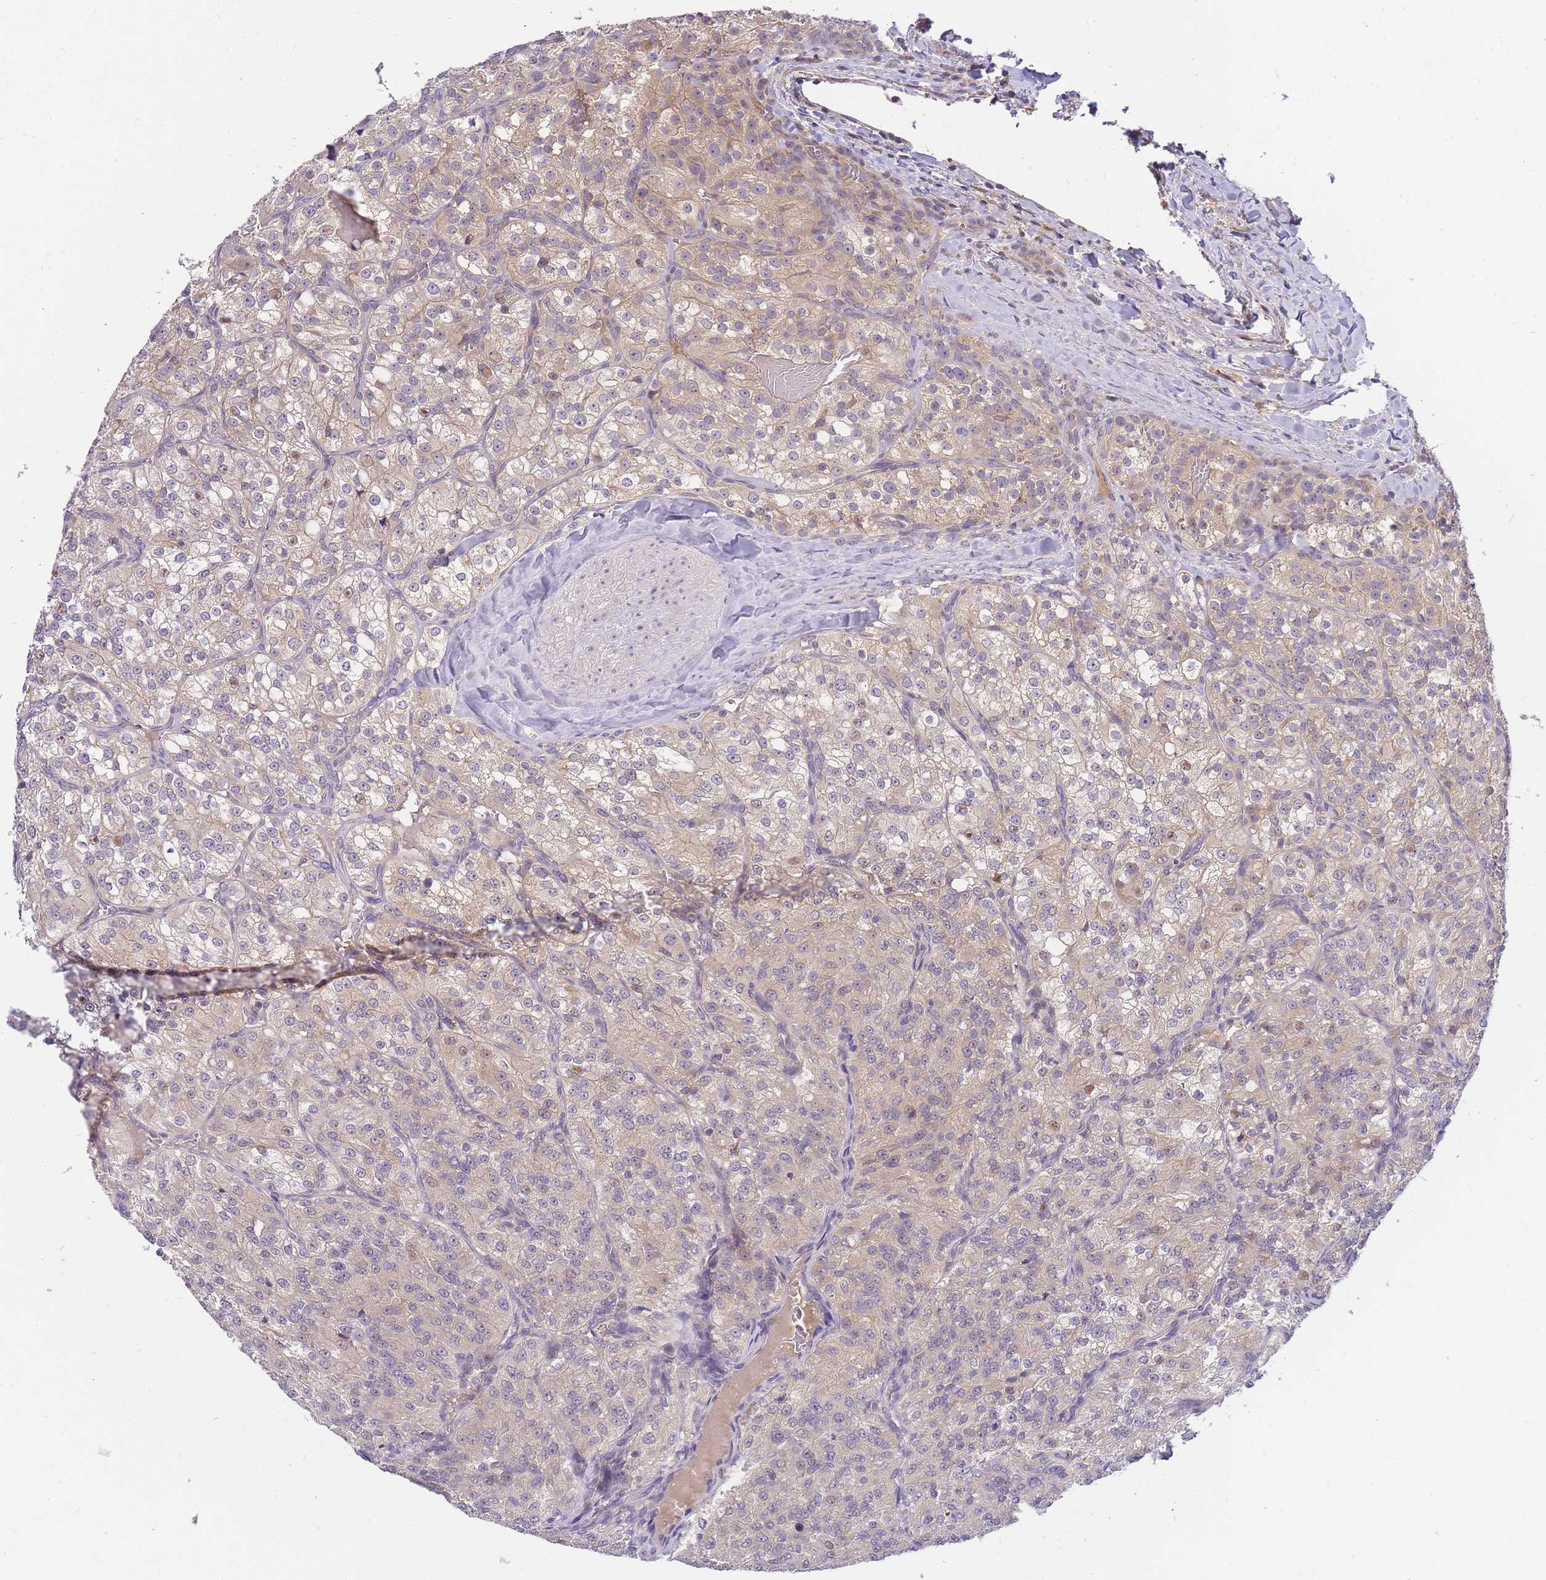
{"staining": {"intensity": "weak", "quantity": "<25%", "location": "cytoplasmic/membranous"}, "tissue": "renal cancer", "cell_type": "Tumor cells", "image_type": "cancer", "snomed": [{"axis": "morphology", "description": "Adenocarcinoma, NOS"}, {"axis": "topography", "description": "Kidney"}], "caption": "DAB immunohistochemical staining of renal cancer (adenocarcinoma) shows no significant expression in tumor cells. (DAB (3,3'-diaminobenzidine) IHC with hematoxylin counter stain).", "gene": "ZNF577", "patient": {"sex": "female", "age": 63}}